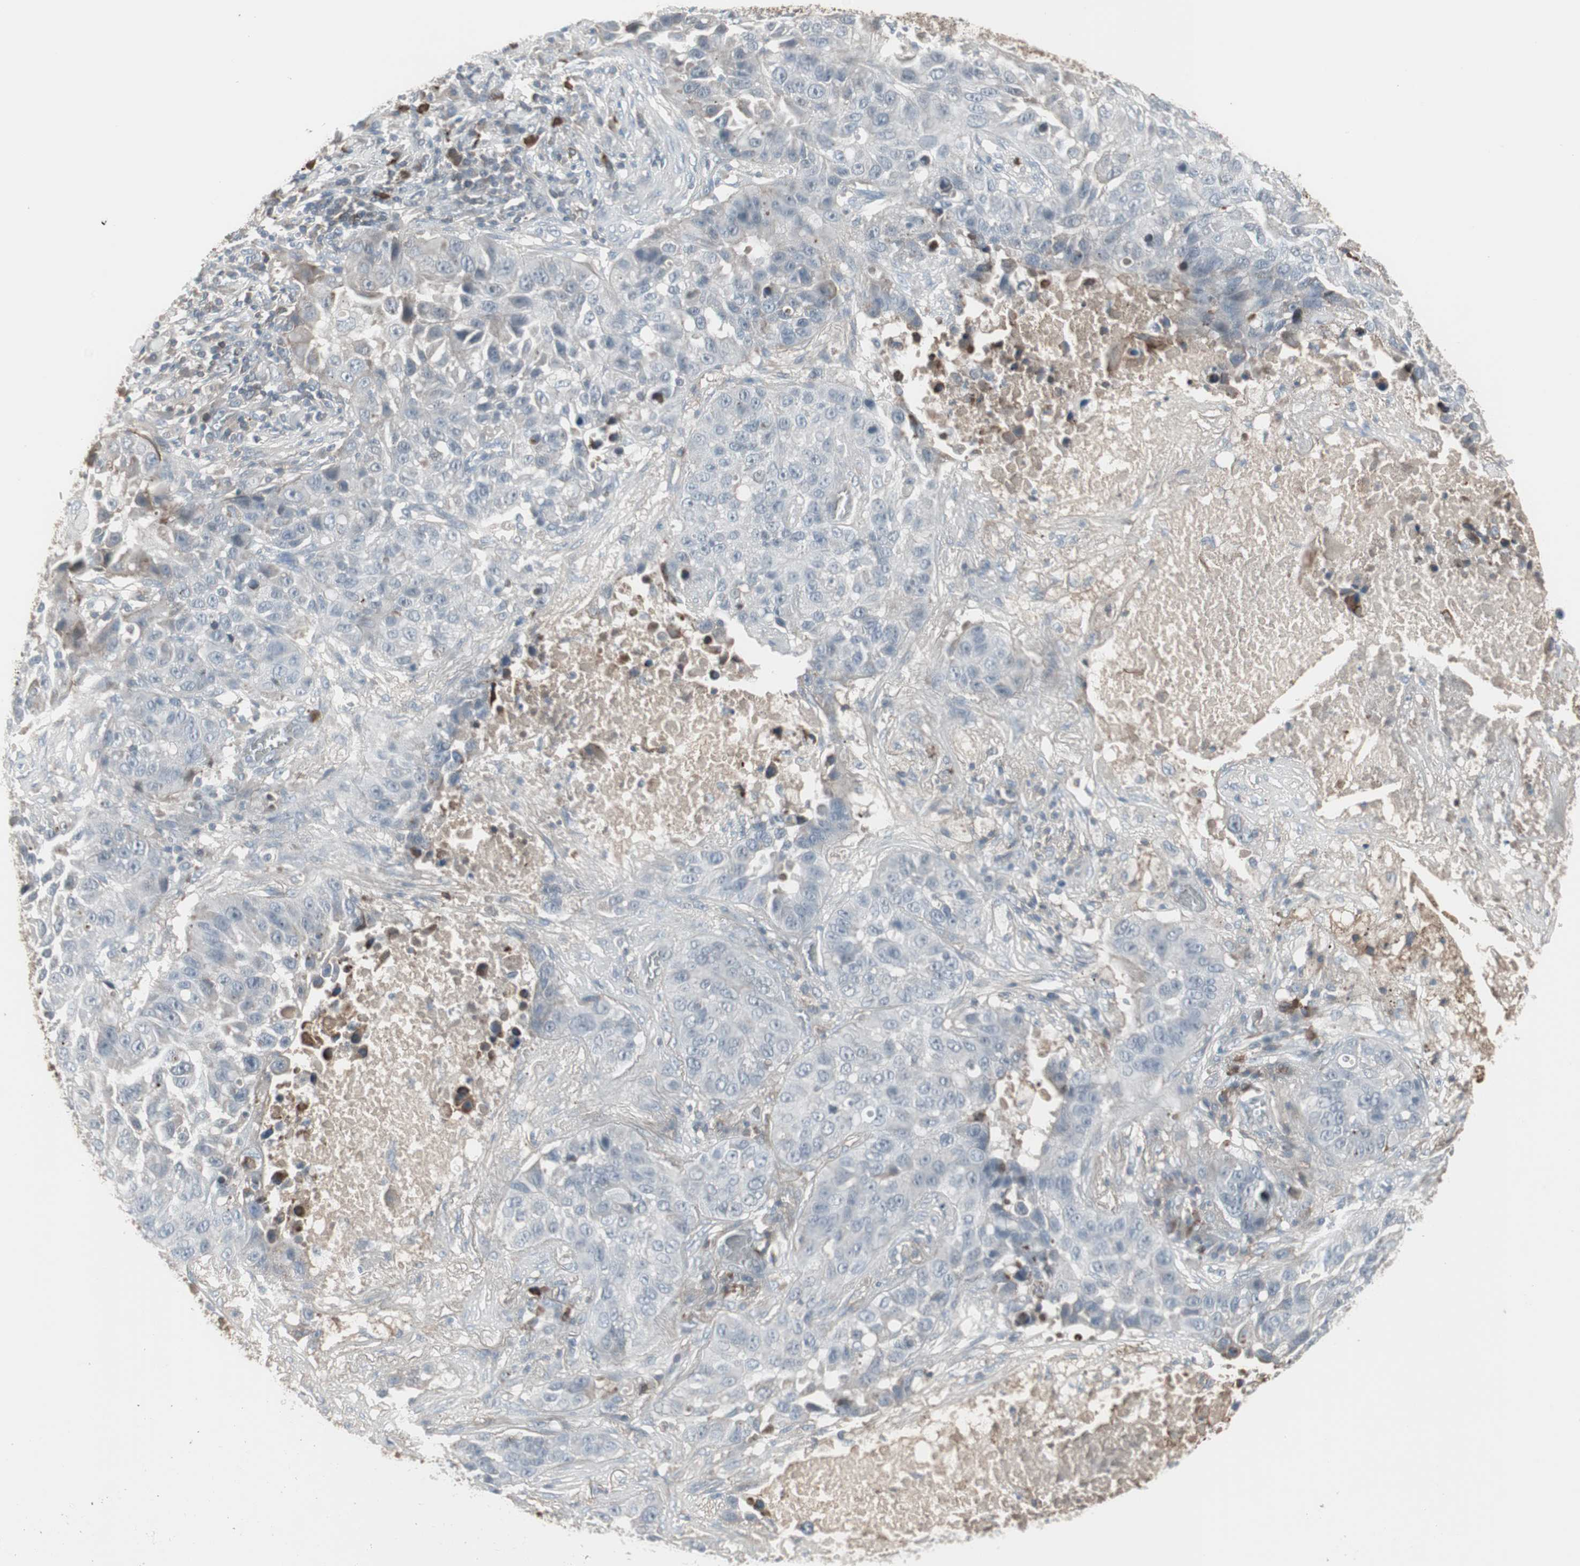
{"staining": {"intensity": "negative", "quantity": "none", "location": "none"}, "tissue": "lung cancer", "cell_type": "Tumor cells", "image_type": "cancer", "snomed": [{"axis": "morphology", "description": "Squamous cell carcinoma, NOS"}, {"axis": "topography", "description": "Lung"}], "caption": "This is an IHC histopathology image of lung squamous cell carcinoma. There is no expression in tumor cells.", "gene": "ZSCAN32", "patient": {"sex": "male", "age": 57}}